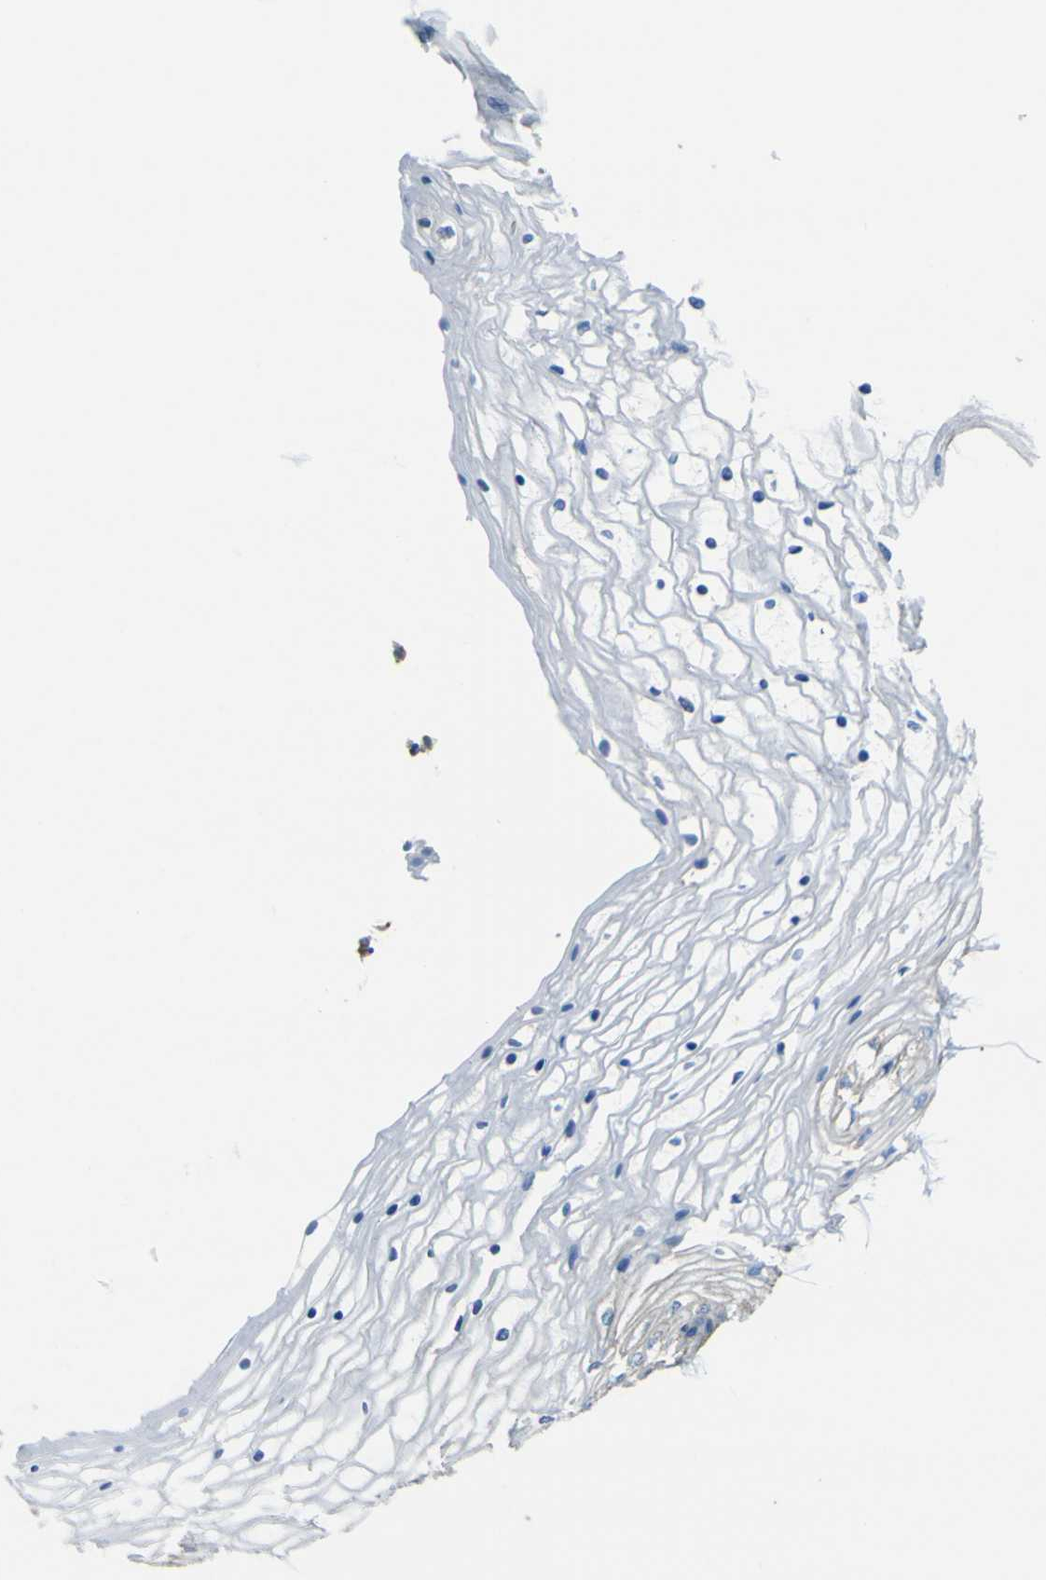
{"staining": {"intensity": "negative", "quantity": "none", "location": "none"}, "tissue": "vagina", "cell_type": "Squamous epithelial cells", "image_type": "normal", "snomed": [{"axis": "morphology", "description": "Normal tissue, NOS"}, {"axis": "topography", "description": "Vagina"}], "caption": "This is an IHC micrograph of benign vagina. There is no staining in squamous epithelial cells.", "gene": "LAIR1", "patient": {"sex": "female", "age": 34}}